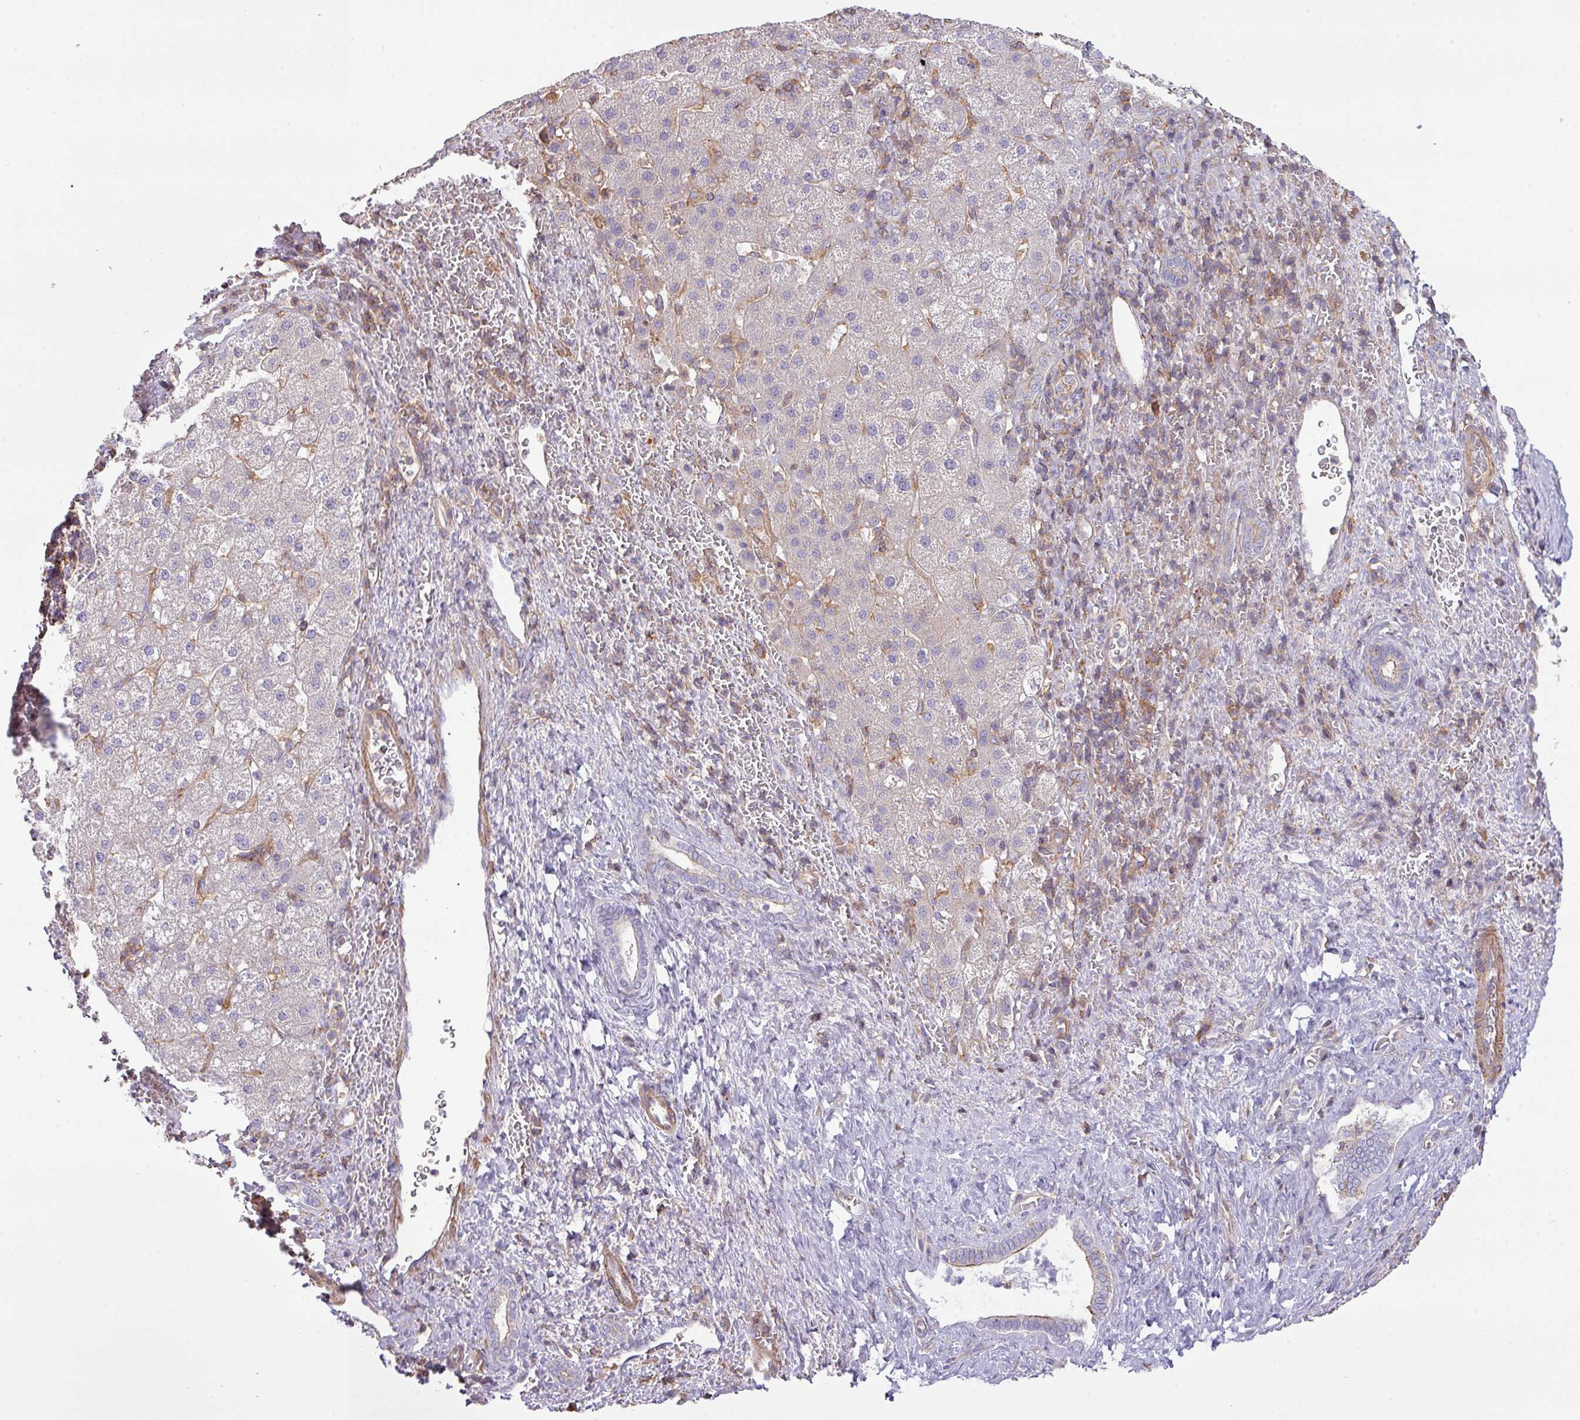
{"staining": {"intensity": "moderate", "quantity": "<25%", "location": "cytoplasmic/membranous"}, "tissue": "liver cancer", "cell_type": "Tumor cells", "image_type": "cancer", "snomed": [{"axis": "morphology", "description": "Carcinoma, Hepatocellular, NOS"}, {"axis": "topography", "description": "Liver"}], "caption": "There is low levels of moderate cytoplasmic/membranous staining in tumor cells of hepatocellular carcinoma (liver), as demonstrated by immunohistochemical staining (brown color).", "gene": "LRRC41", "patient": {"sex": "male", "age": 57}}